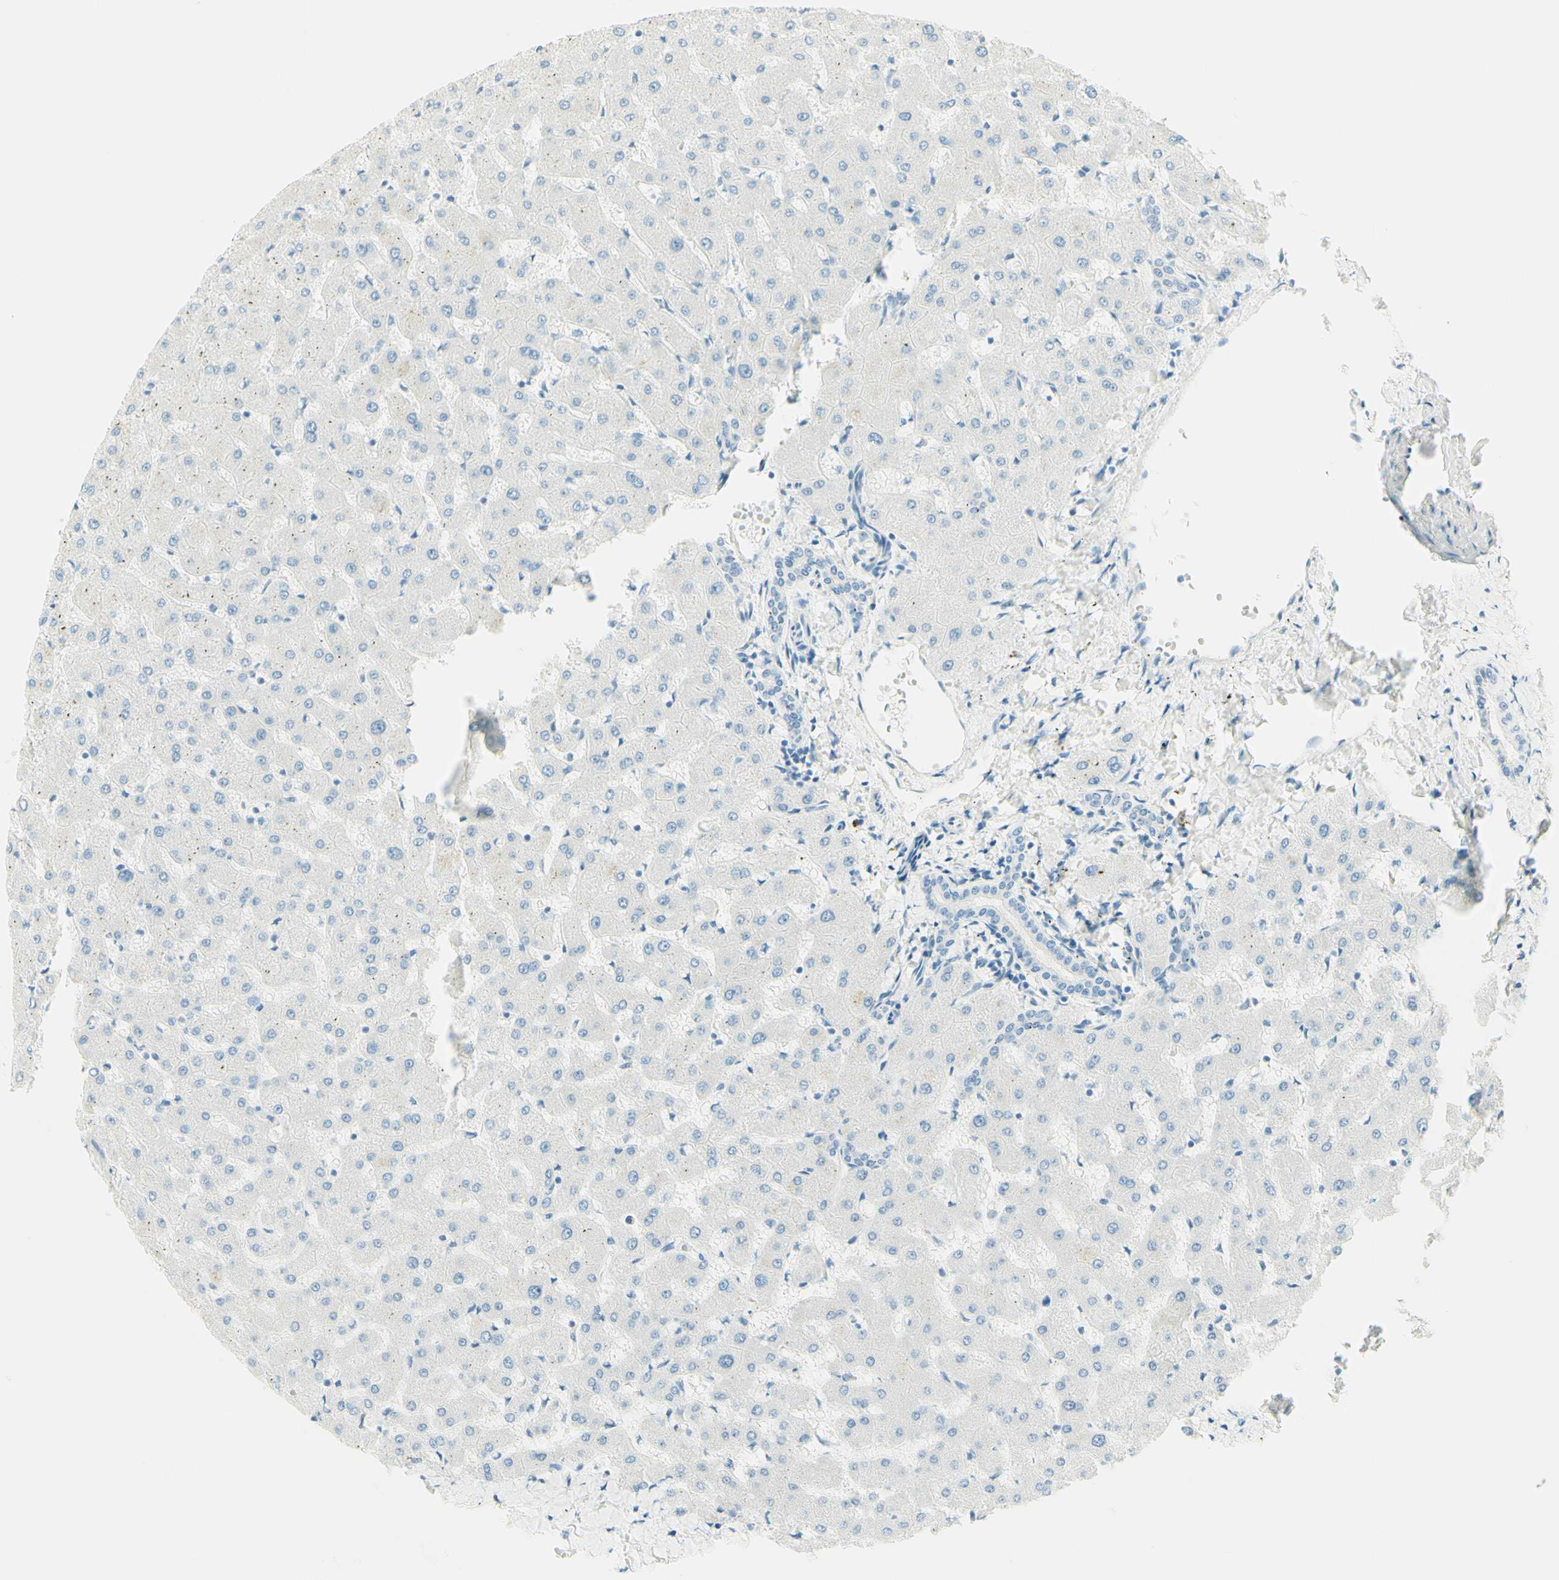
{"staining": {"intensity": "negative", "quantity": "none", "location": "none"}, "tissue": "liver", "cell_type": "Cholangiocytes", "image_type": "normal", "snomed": [{"axis": "morphology", "description": "Normal tissue, NOS"}, {"axis": "topography", "description": "Liver"}], "caption": "Photomicrograph shows no significant protein positivity in cholangiocytes of benign liver.", "gene": "TMEM132D", "patient": {"sex": "female", "age": 63}}